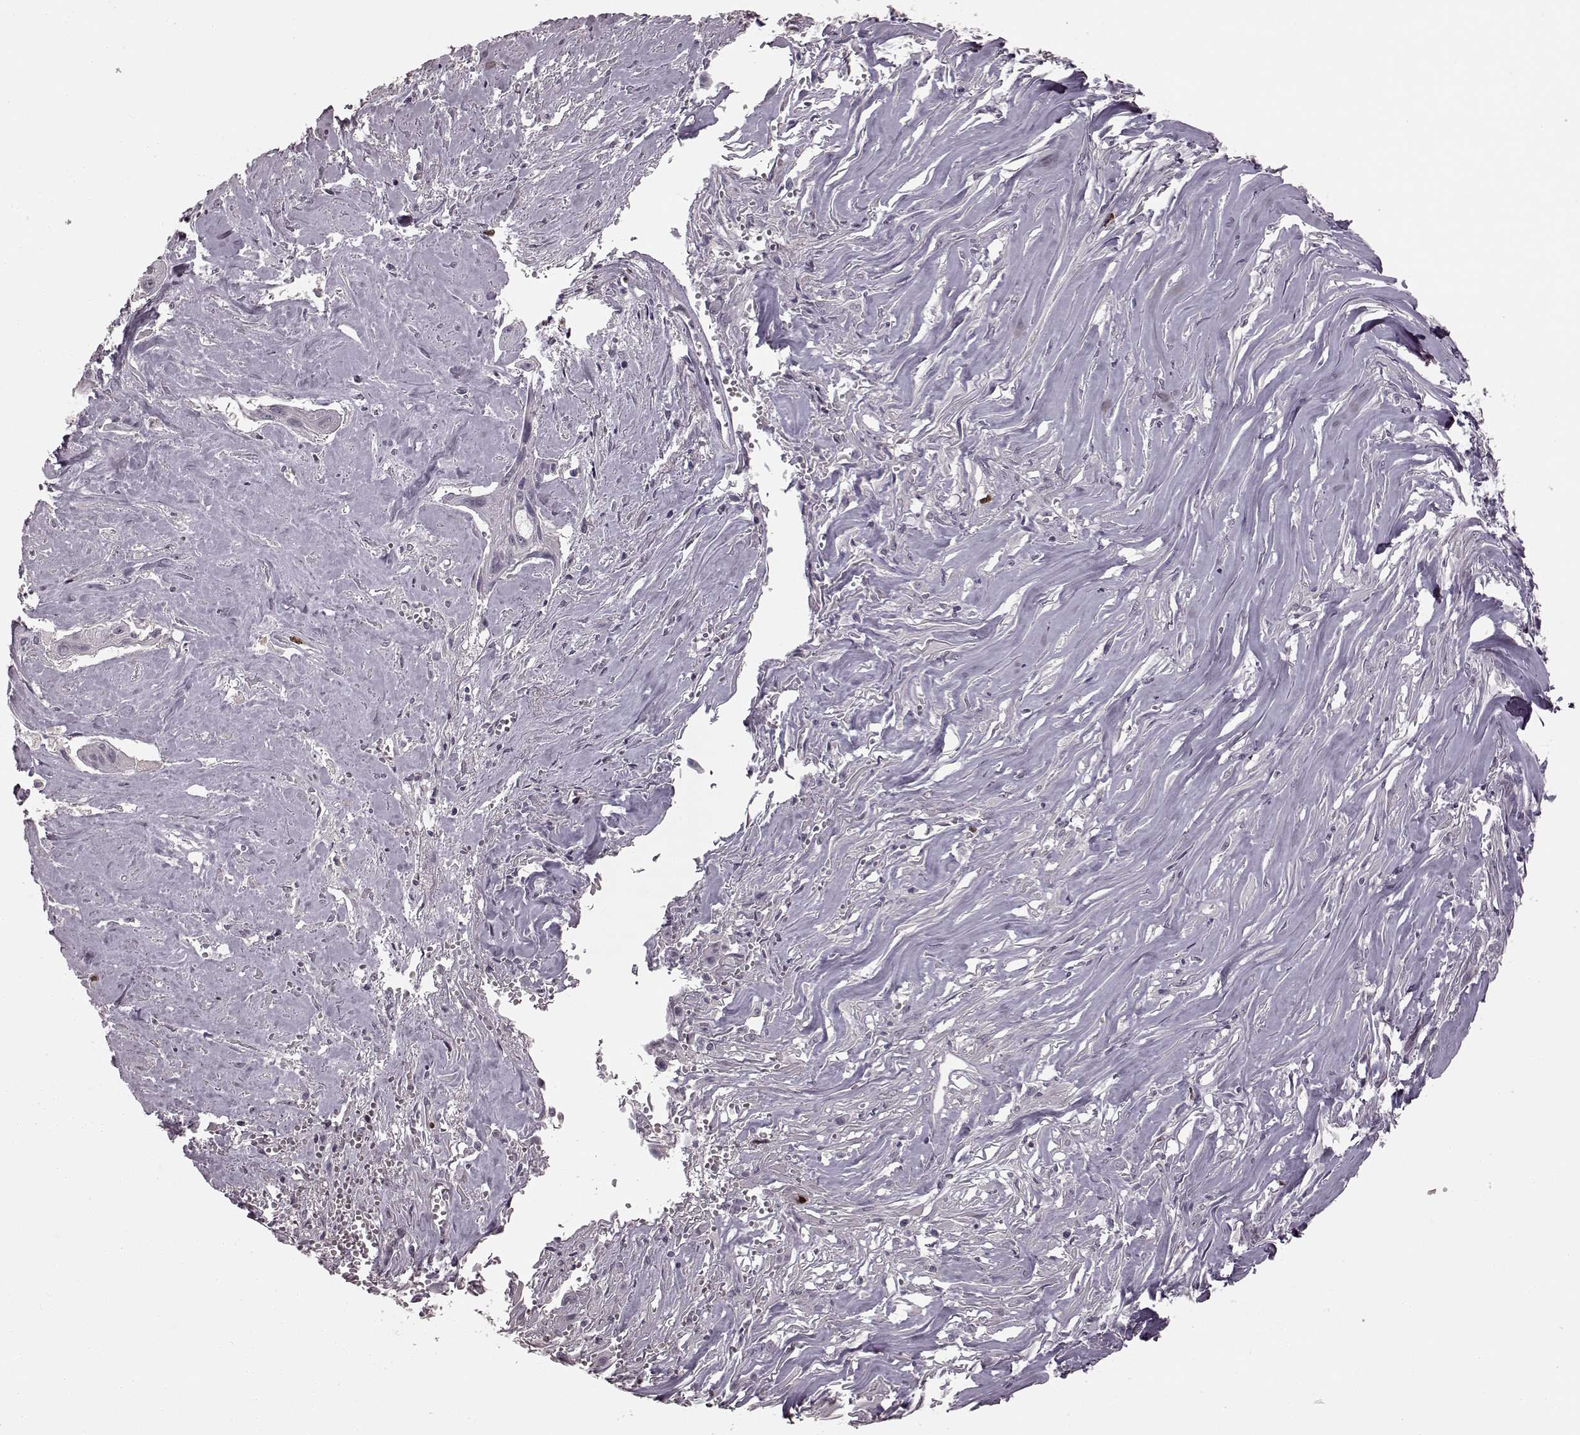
{"staining": {"intensity": "negative", "quantity": "none", "location": "none"}, "tissue": "cervical cancer", "cell_type": "Tumor cells", "image_type": "cancer", "snomed": [{"axis": "morphology", "description": "Squamous cell carcinoma, NOS"}, {"axis": "topography", "description": "Cervix"}], "caption": "Image shows no protein expression in tumor cells of cervical cancer (squamous cell carcinoma) tissue.", "gene": "CCNA2", "patient": {"sex": "female", "age": 49}}